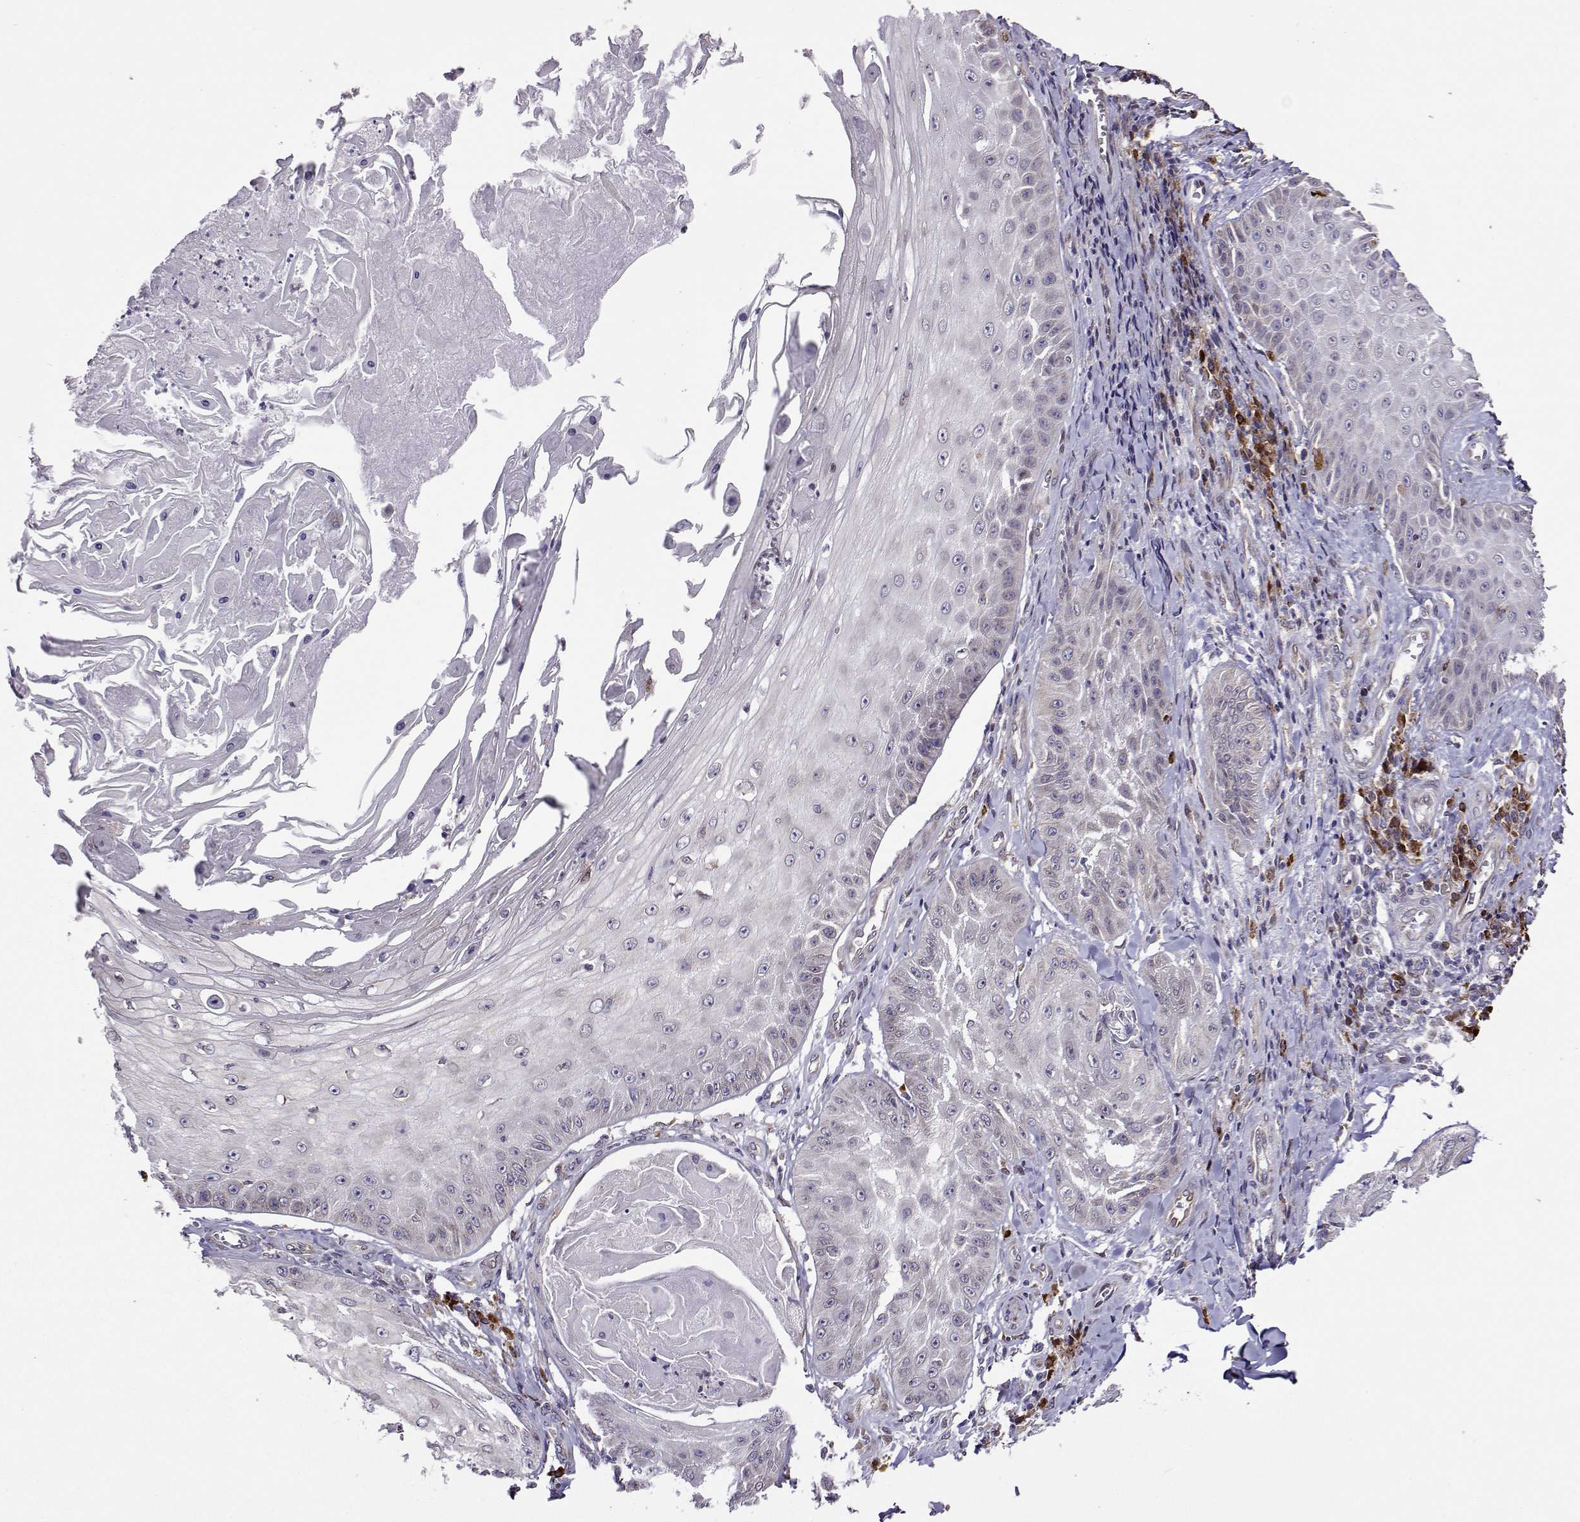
{"staining": {"intensity": "negative", "quantity": "none", "location": "none"}, "tissue": "skin cancer", "cell_type": "Tumor cells", "image_type": "cancer", "snomed": [{"axis": "morphology", "description": "Squamous cell carcinoma, NOS"}, {"axis": "topography", "description": "Skin"}], "caption": "Immunohistochemistry of human skin cancer displays no expression in tumor cells. (DAB immunohistochemistry, high magnification).", "gene": "PGRMC2", "patient": {"sex": "male", "age": 70}}